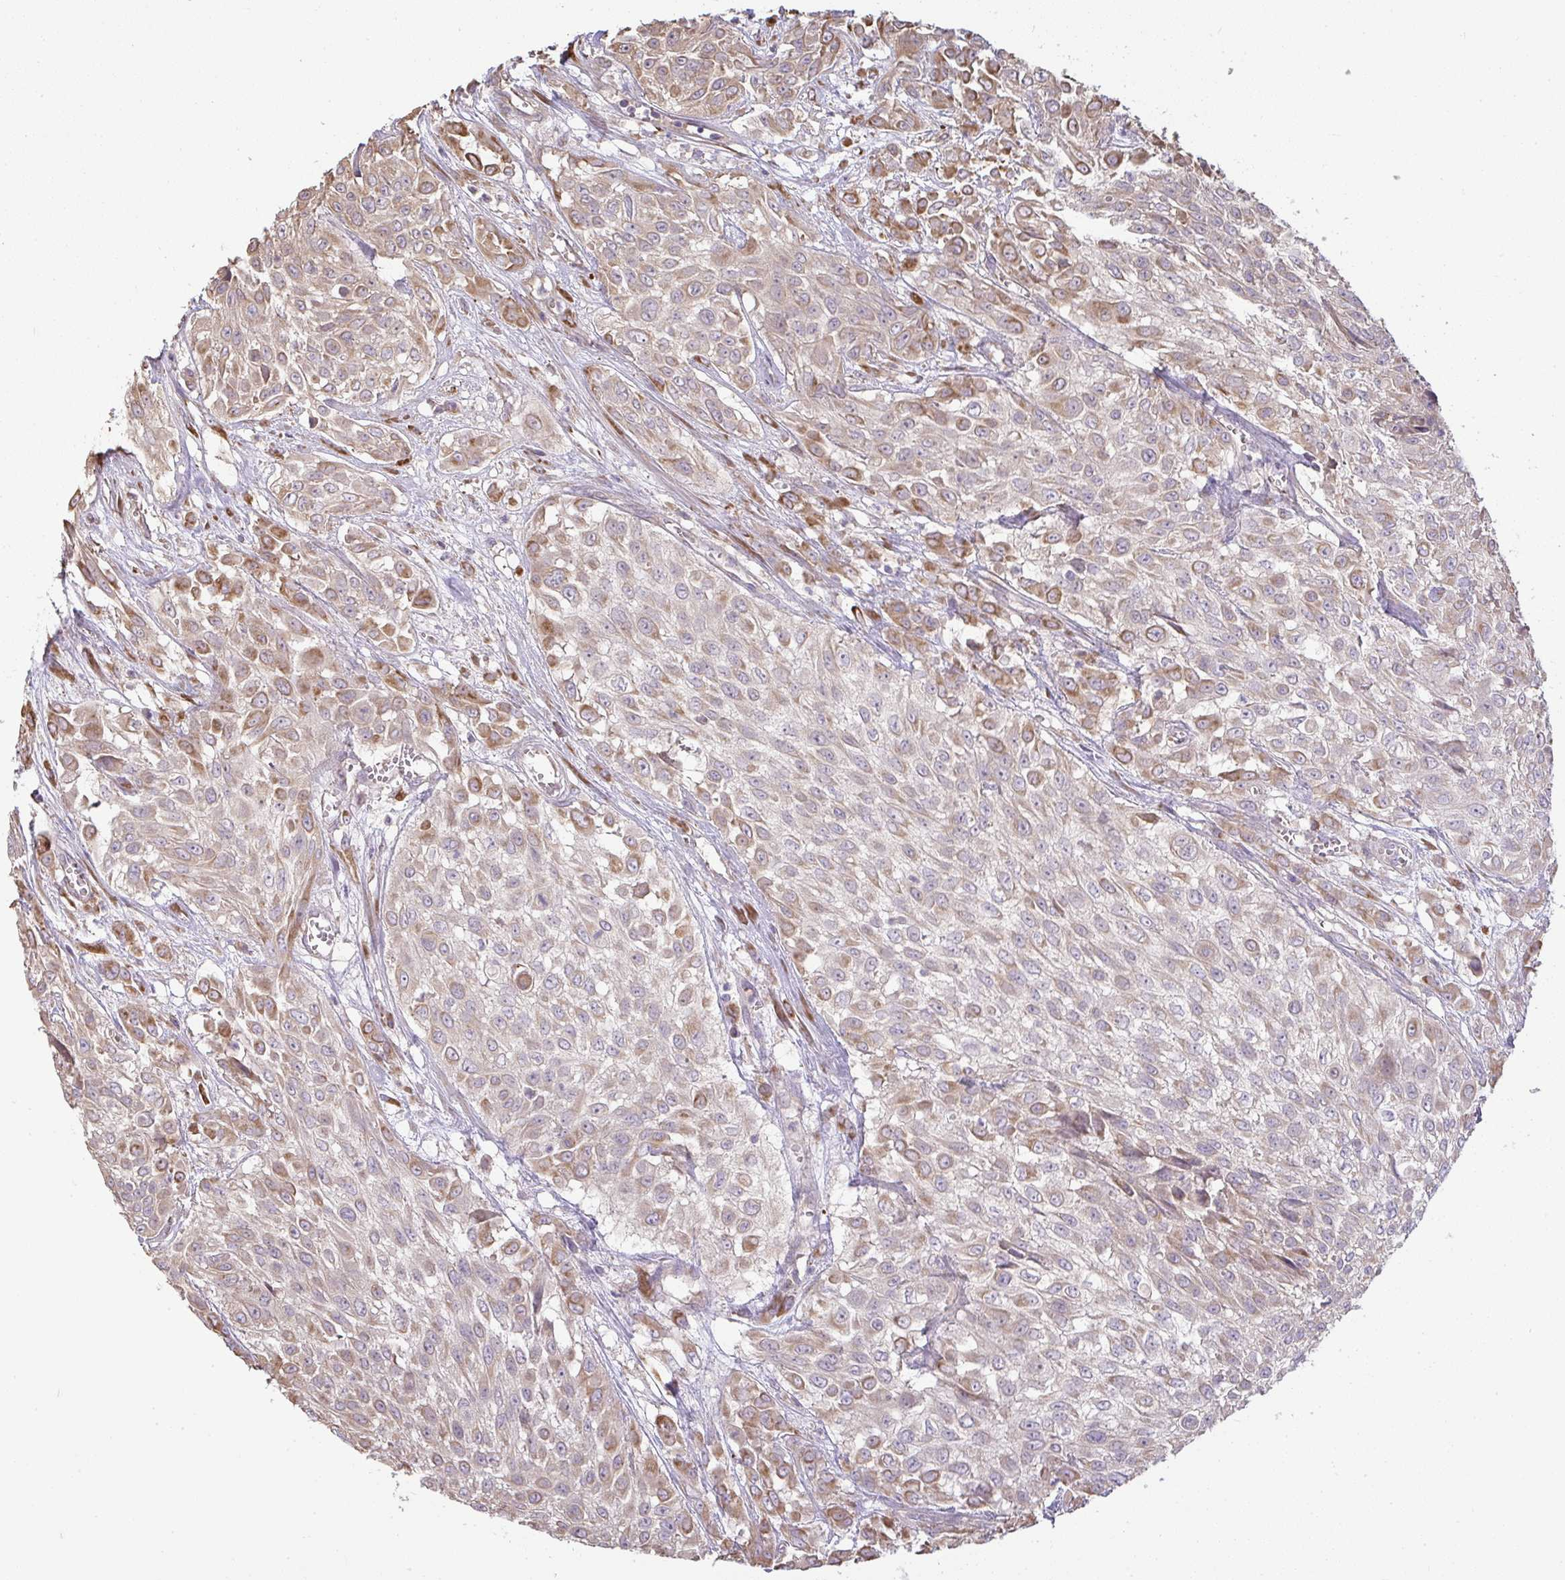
{"staining": {"intensity": "moderate", "quantity": "25%-75%", "location": "cytoplasmic/membranous"}, "tissue": "urothelial cancer", "cell_type": "Tumor cells", "image_type": "cancer", "snomed": [{"axis": "morphology", "description": "Urothelial carcinoma, High grade"}, {"axis": "topography", "description": "Urinary bladder"}], "caption": "Urothelial cancer stained for a protein displays moderate cytoplasmic/membranous positivity in tumor cells. Nuclei are stained in blue.", "gene": "BRINP3", "patient": {"sex": "male", "age": 57}}